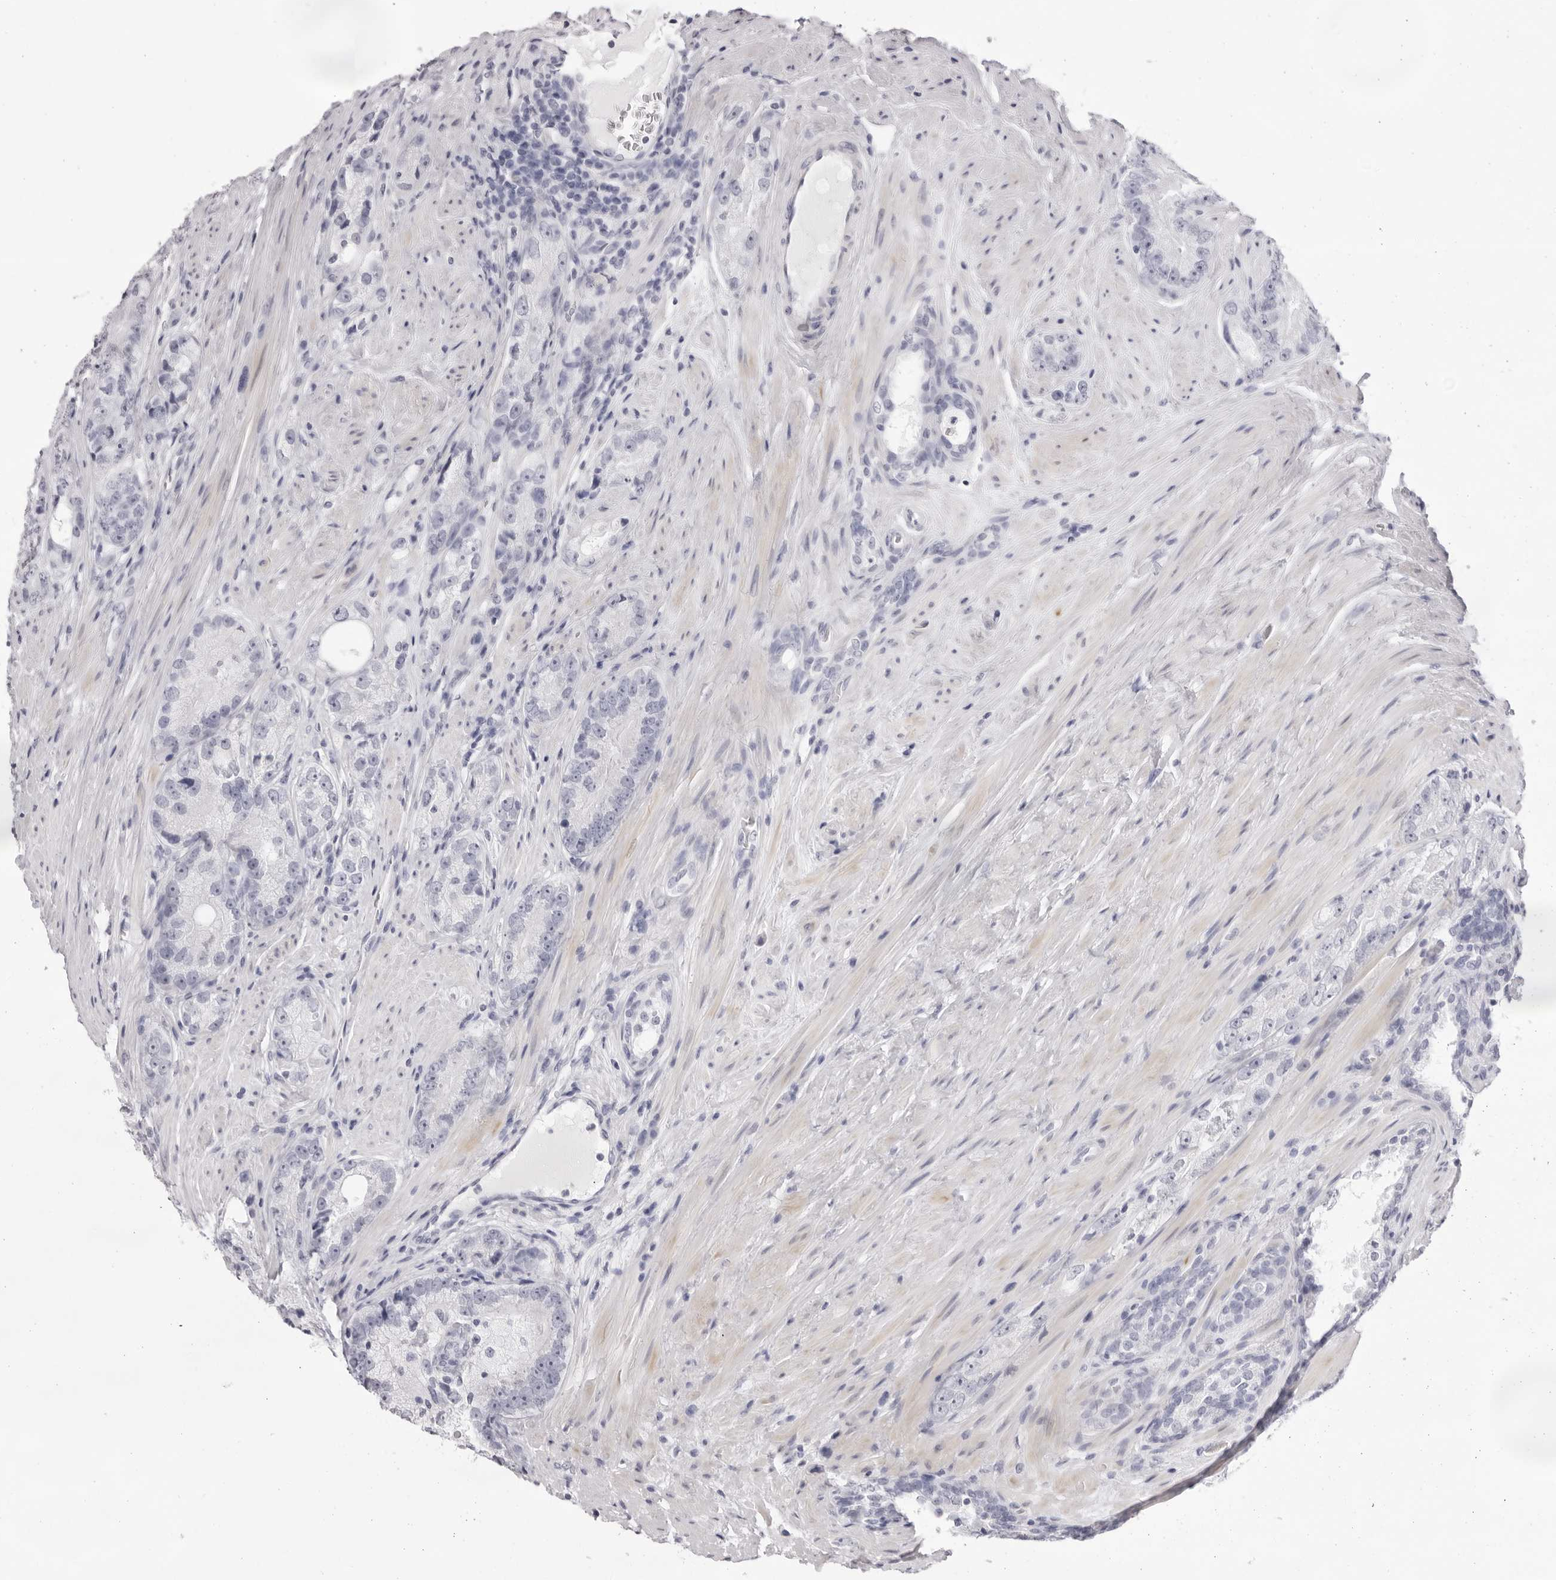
{"staining": {"intensity": "negative", "quantity": "none", "location": "none"}, "tissue": "prostate cancer", "cell_type": "Tumor cells", "image_type": "cancer", "snomed": [{"axis": "morphology", "description": "Adenocarcinoma, High grade"}, {"axis": "topography", "description": "Prostate"}], "caption": "Tumor cells show no significant expression in prostate adenocarcinoma (high-grade).", "gene": "SPTA1", "patient": {"sex": "male", "age": 56}}